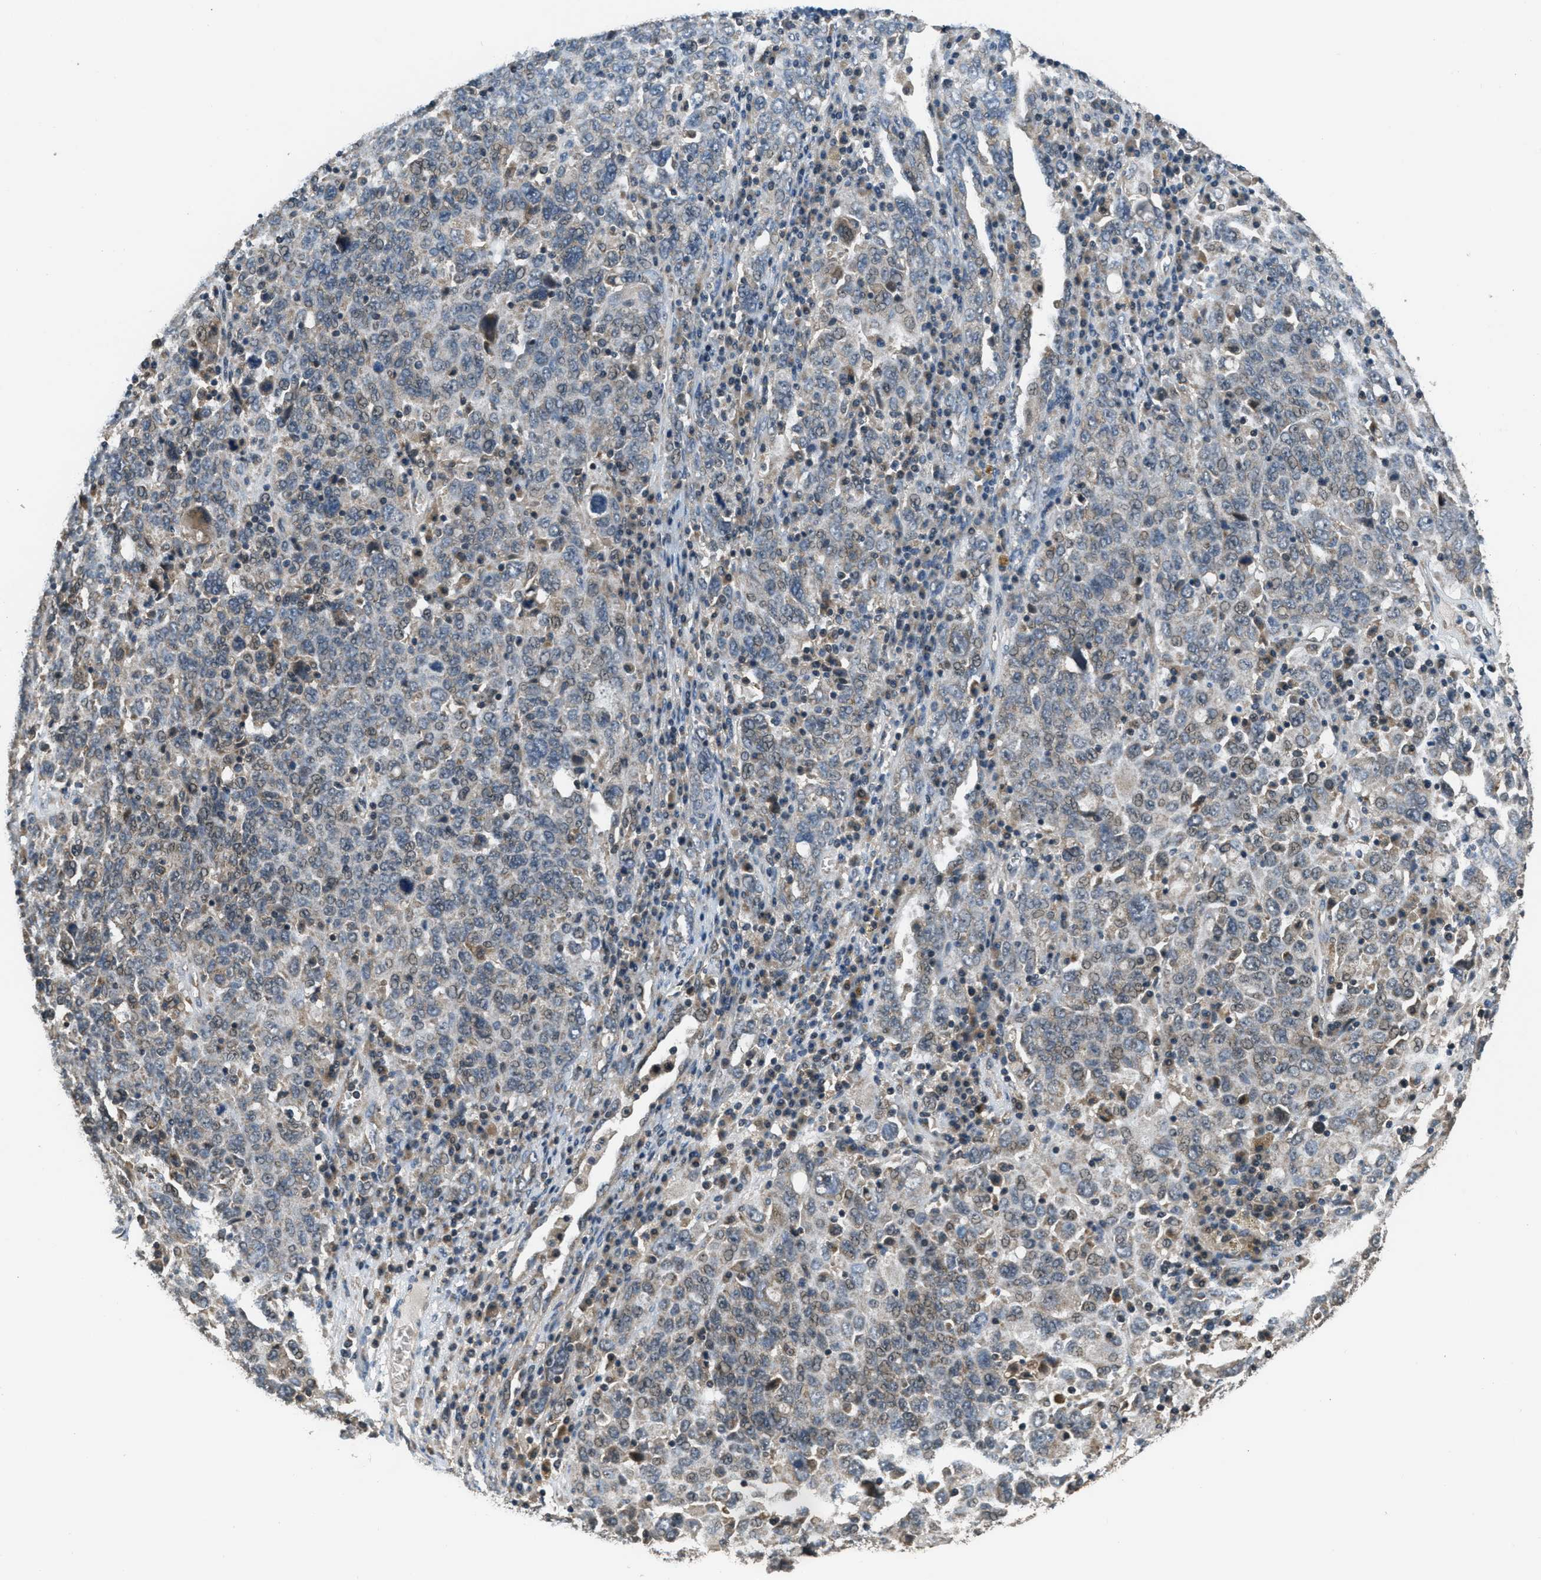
{"staining": {"intensity": "weak", "quantity": "25%-75%", "location": "nuclear"}, "tissue": "ovarian cancer", "cell_type": "Tumor cells", "image_type": "cancer", "snomed": [{"axis": "morphology", "description": "Carcinoma, endometroid"}, {"axis": "topography", "description": "Ovary"}], "caption": "Immunohistochemical staining of ovarian cancer reveals weak nuclear protein staining in about 25%-75% of tumor cells.", "gene": "NAT1", "patient": {"sex": "female", "age": 62}}